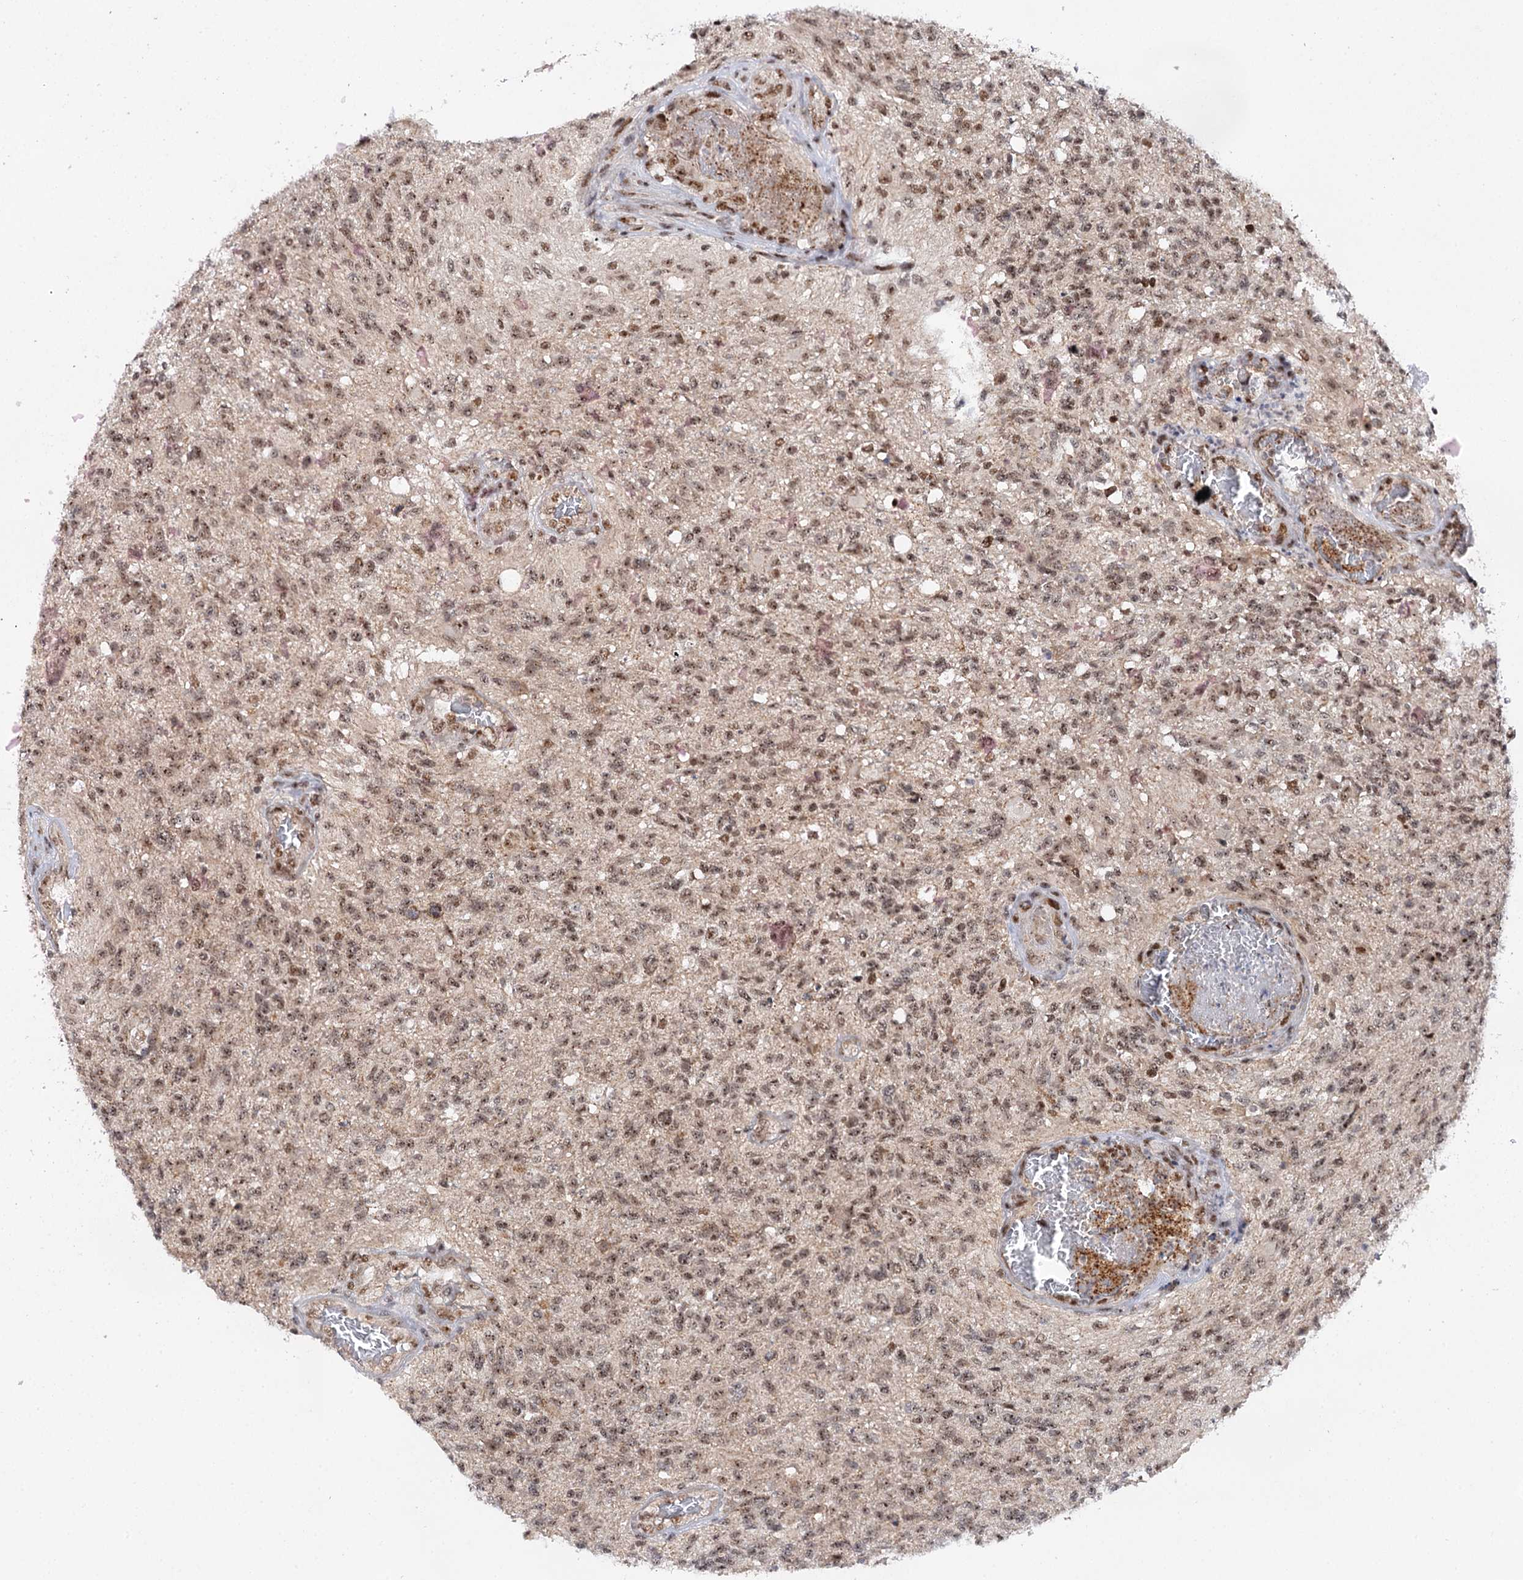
{"staining": {"intensity": "moderate", "quantity": ">75%", "location": "nuclear"}, "tissue": "glioma", "cell_type": "Tumor cells", "image_type": "cancer", "snomed": [{"axis": "morphology", "description": "Glioma, malignant, High grade"}, {"axis": "topography", "description": "Brain"}], "caption": "The micrograph displays staining of malignant glioma (high-grade), revealing moderate nuclear protein expression (brown color) within tumor cells. The staining was performed using DAB (3,3'-diaminobenzidine), with brown indicating positive protein expression. Nuclei are stained blue with hematoxylin.", "gene": "BUD13", "patient": {"sex": "male", "age": 56}}